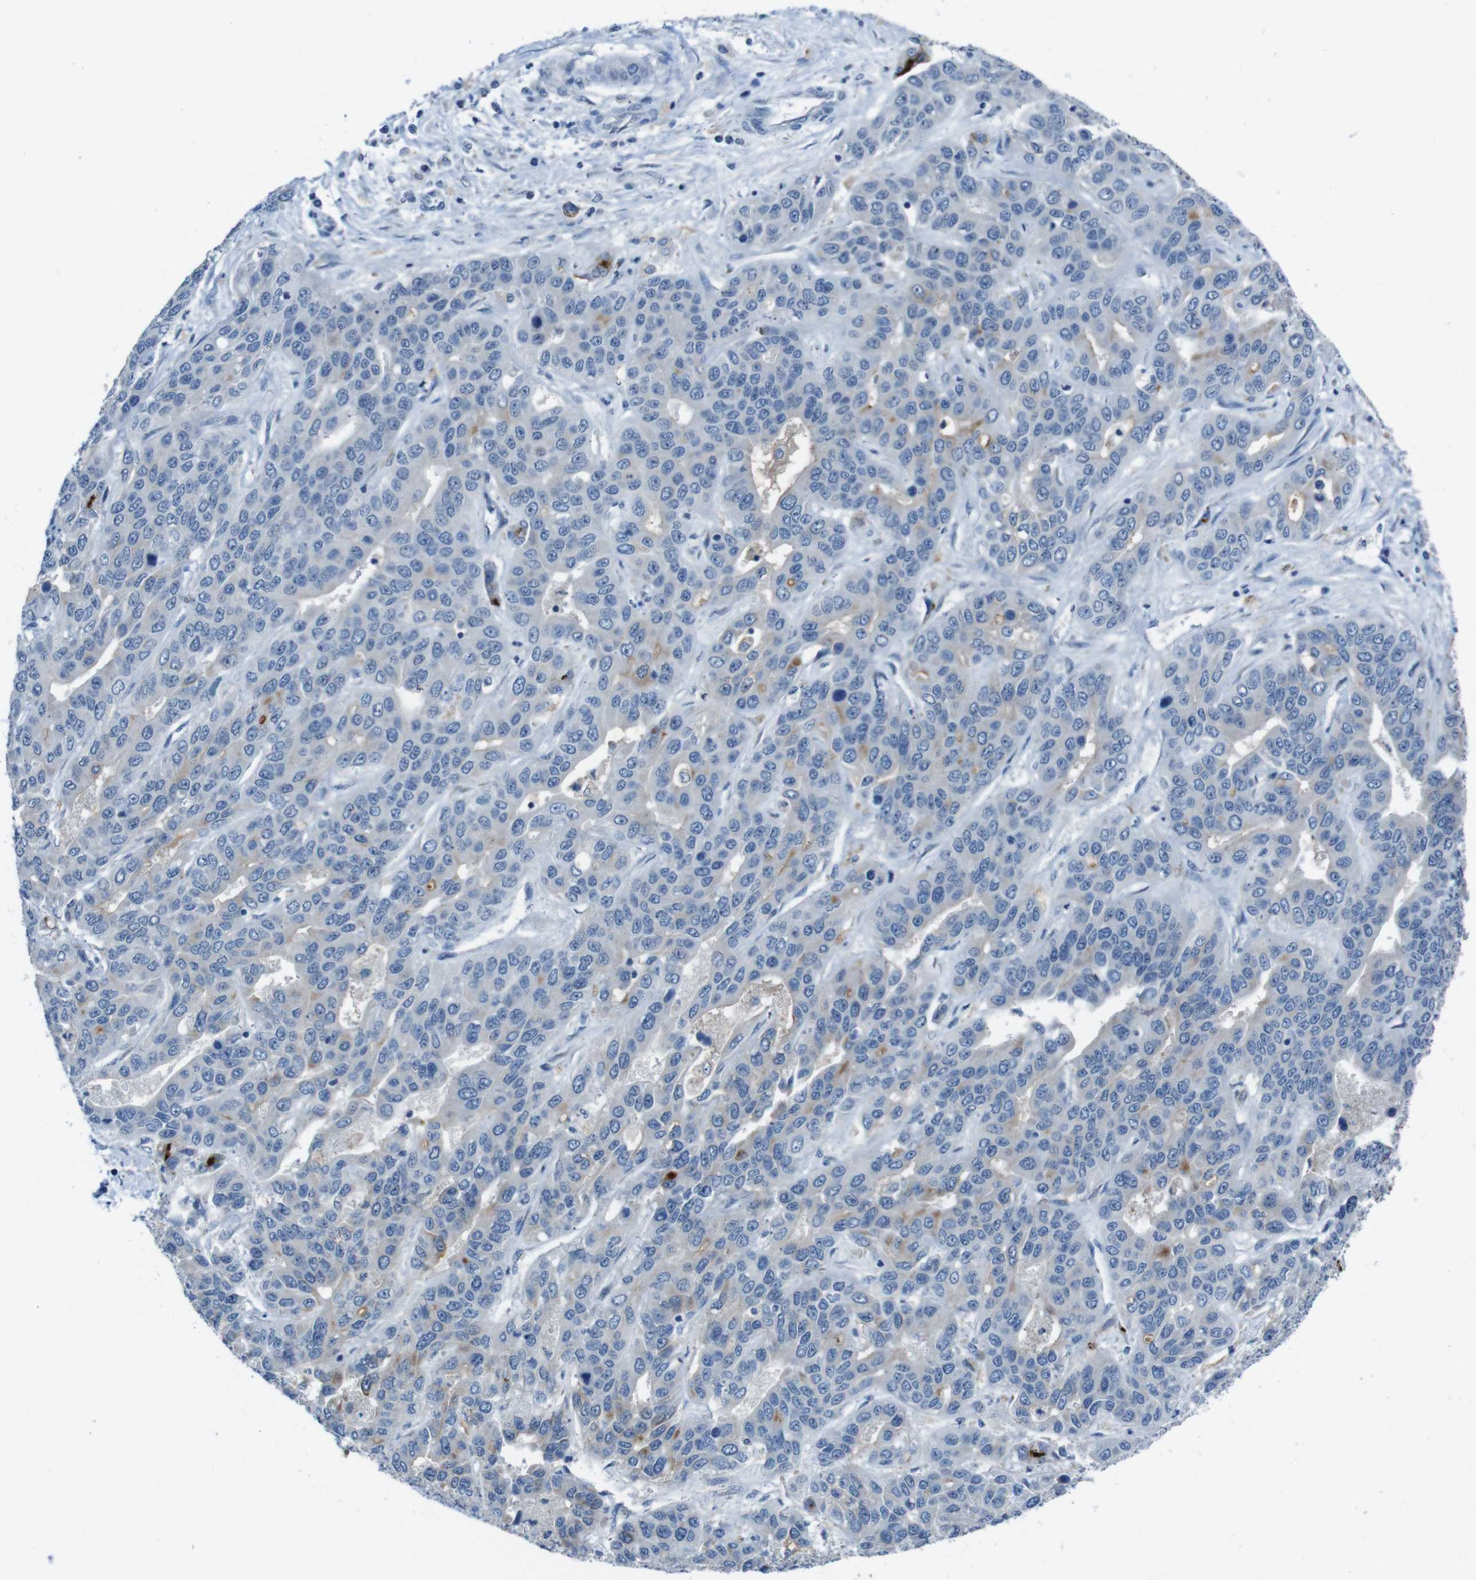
{"staining": {"intensity": "weak", "quantity": "<25%", "location": "cytoplasmic/membranous"}, "tissue": "liver cancer", "cell_type": "Tumor cells", "image_type": "cancer", "snomed": [{"axis": "morphology", "description": "Cholangiocarcinoma"}, {"axis": "topography", "description": "Liver"}], "caption": "This is an IHC micrograph of liver cancer (cholangiocarcinoma). There is no positivity in tumor cells.", "gene": "CDHR2", "patient": {"sex": "female", "age": 52}}